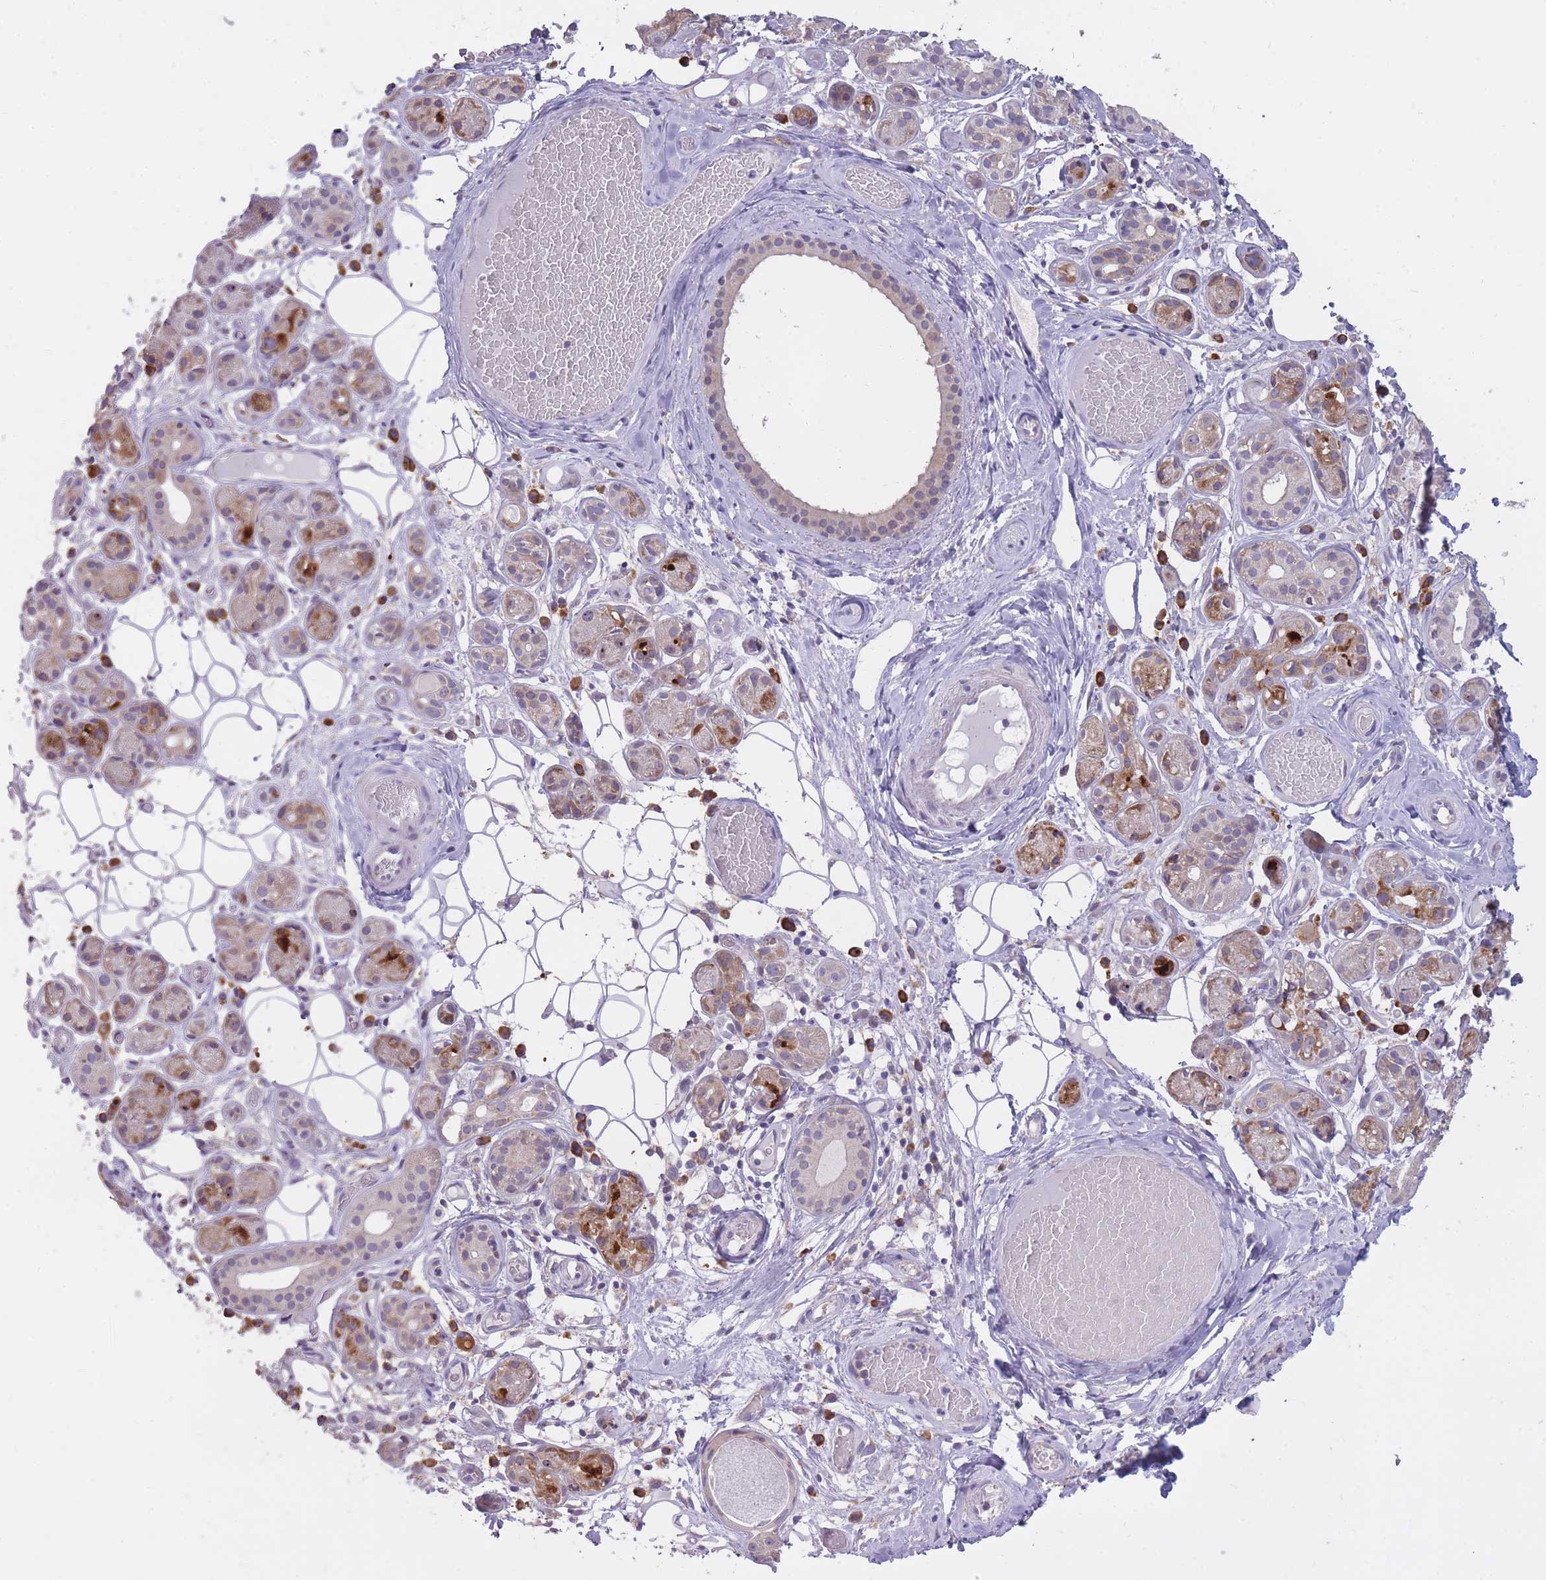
{"staining": {"intensity": "strong", "quantity": "<25%", "location": "cytoplasmic/membranous"}, "tissue": "salivary gland", "cell_type": "Glandular cells", "image_type": "normal", "snomed": [{"axis": "morphology", "description": "Normal tissue, NOS"}, {"axis": "topography", "description": "Salivary gland"}], "caption": "IHC staining of normal salivary gland, which exhibits medium levels of strong cytoplasmic/membranous positivity in approximately <25% of glandular cells indicating strong cytoplasmic/membranous protein staining. The staining was performed using DAB (3,3'-diaminobenzidine) (brown) for protein detection and nuclei were counterstained in hematoxylin (blue).", "gene": "TRAPPC5", "patient": {"sex": "male", "age": 82}}